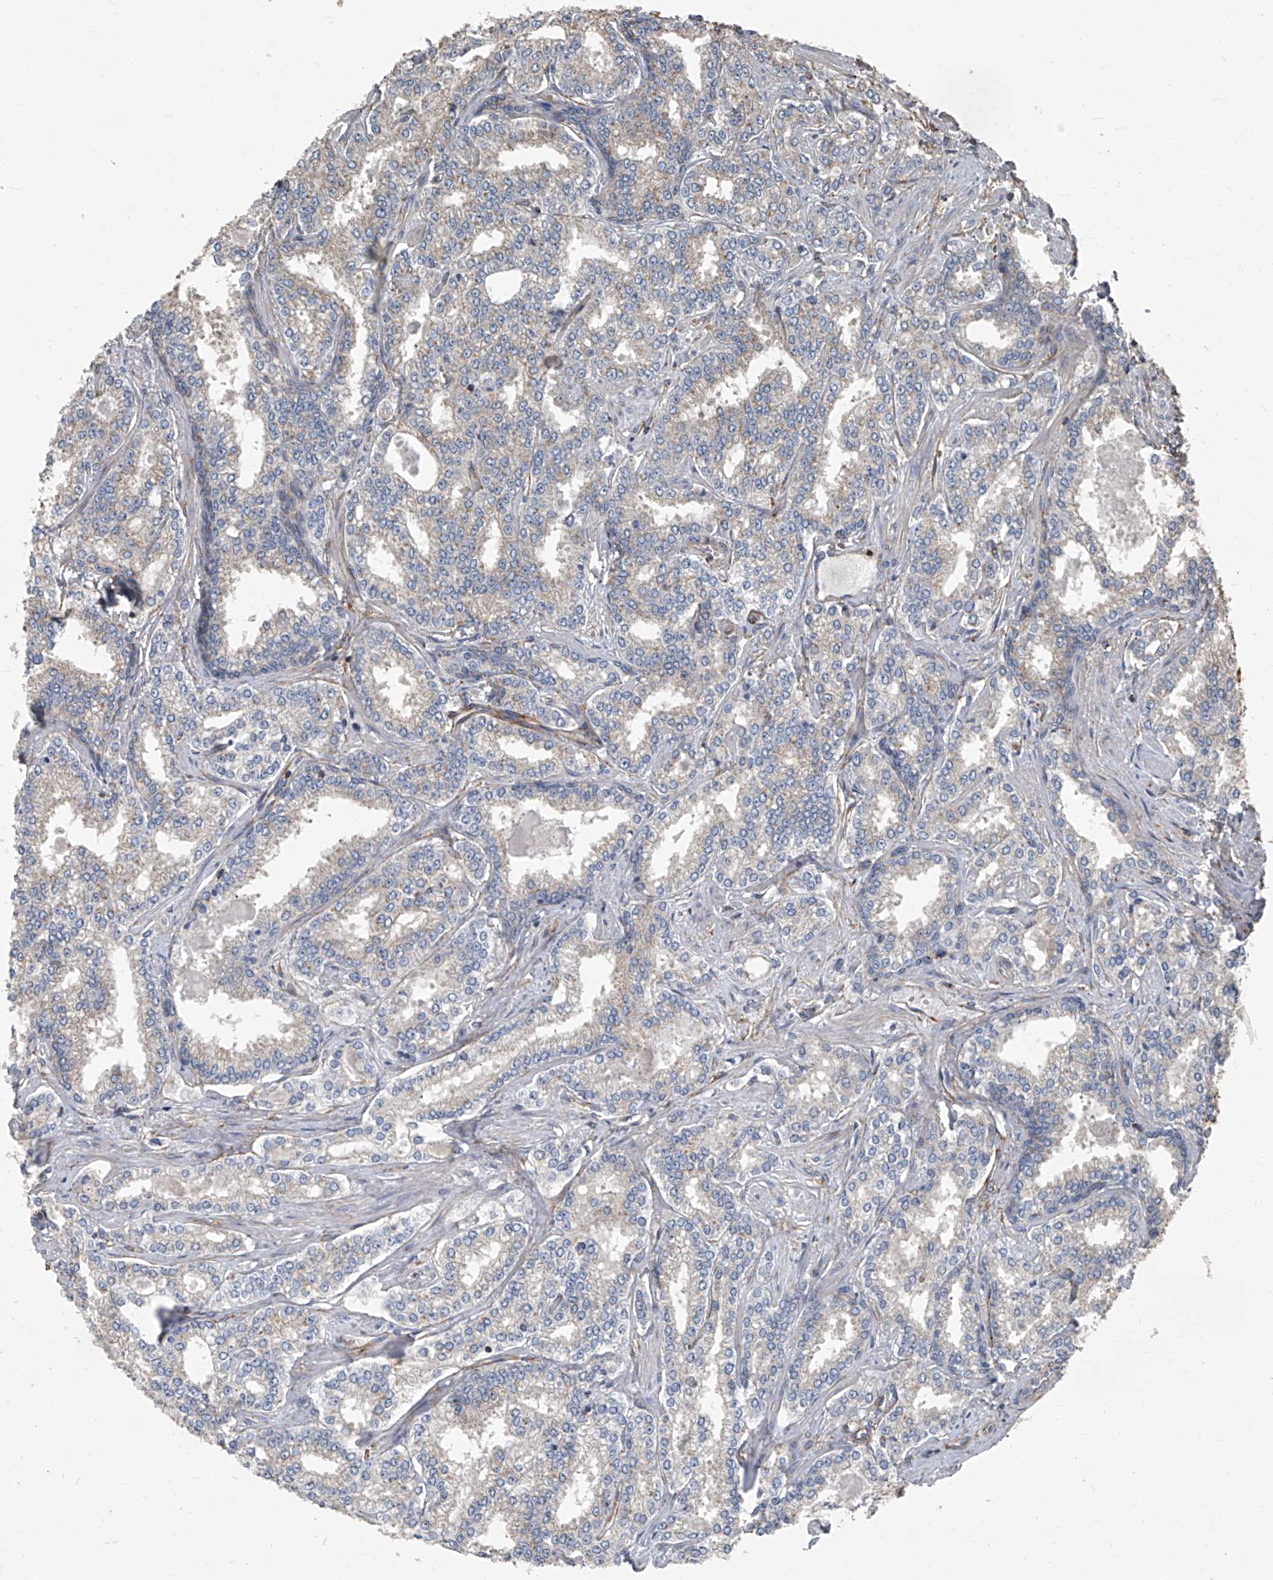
{"staining": {"intensity": "negative", "quantity": "none", "location": "none"}, "tissue": "prostate cancer", "cell_type": "Tumor cells", "image_type": "cancer", "snomed": [{"axis": "morphology", "description": "Normal tissue, NOS"}, {"axis": "morphology", "description": "Adenocarcinoma, High grade"}, {"axis": "topography", "description": "Prostate"}], "caption": "Image shows no protein expression in tumor cells of prostate cancer tissue.", "gene": "SEPTIN7", "patient": {"sex": "male", "age": 83}}